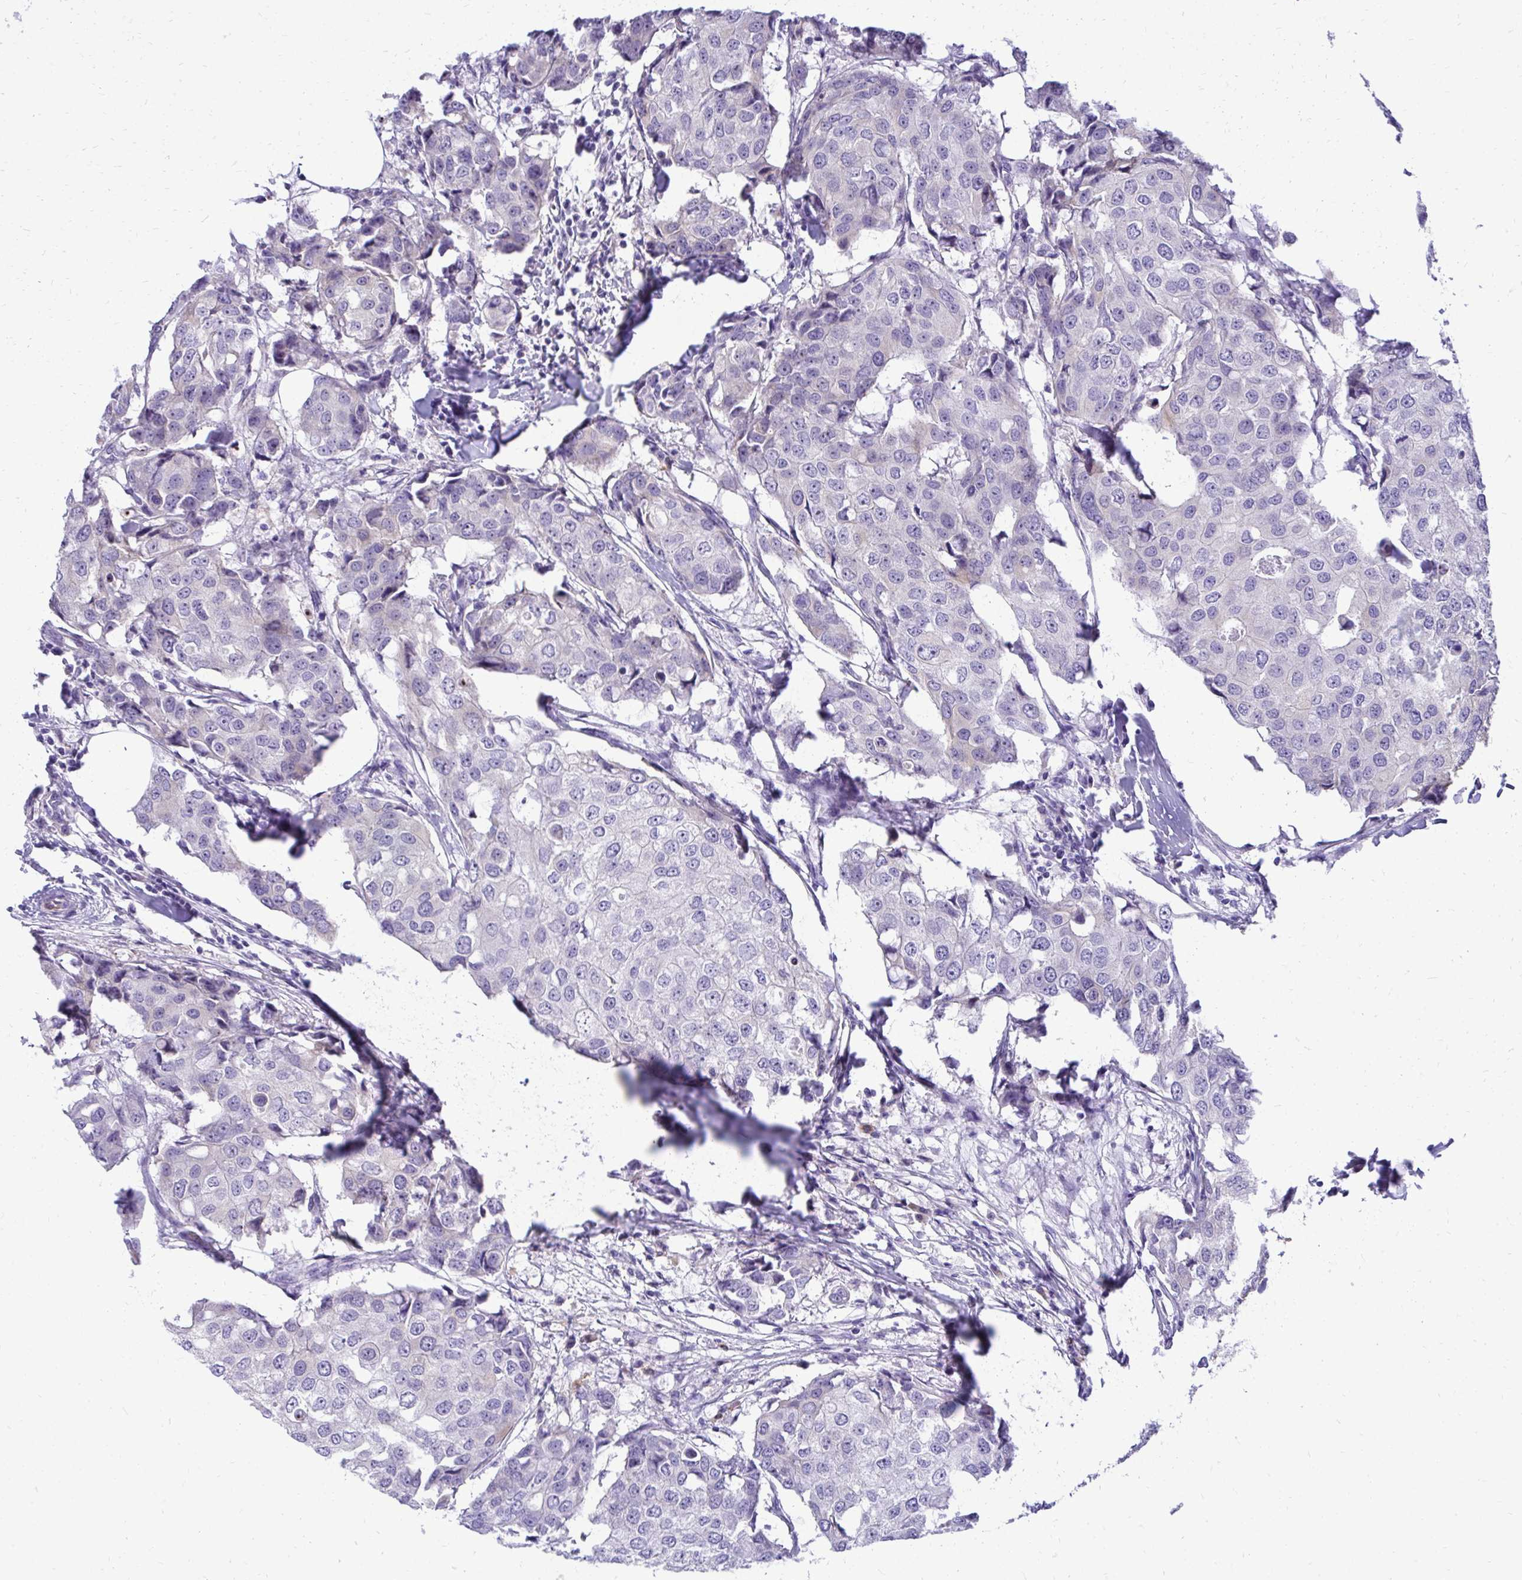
{"staining": {"intensity": "negative", "quantity": "none", "location": "none"}, "tissue": "breast cancer", "cell_type": "Tumor cells", "image_type": "cancer", "snomed": [{"axis": "morphology", "description": "Duct carcinoma"}, {"axis": "topography", "description": "Breast"}], "caption": "Breast cancer was stained to show a protein in brown. There is no significant positivity in tumor cells.", "gene": "NIFK", "patient": {"sex": "female", "age": 27}}